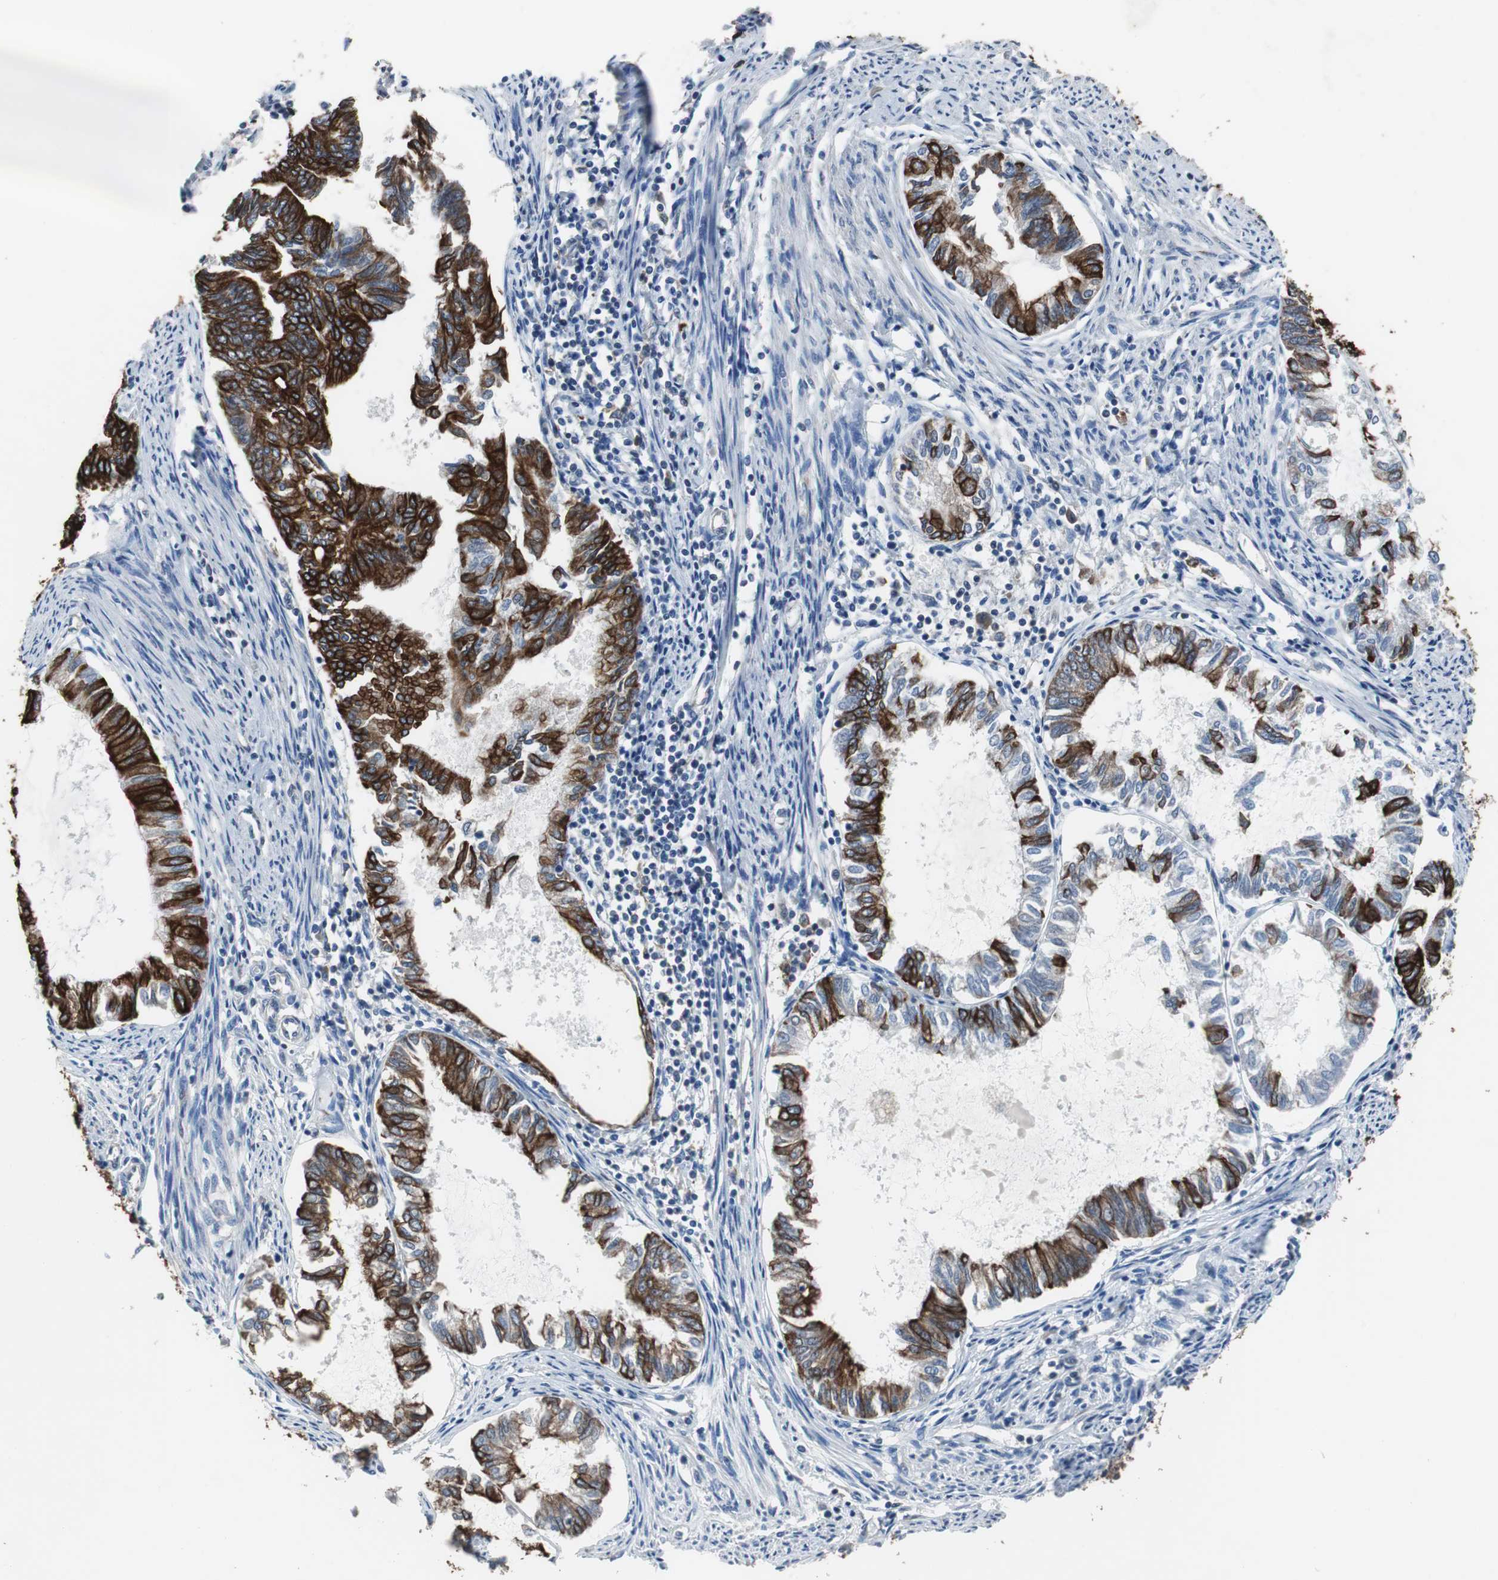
{"staining": {"intensity": "strong", "quantity": "25%-75%", "location": "cytoplasmic/membranous"}, "tissue": "endometrial cancer", "cell_type": "Tumor cells", "image_type": "cancer", "snomed": [{"axis": "morphology", "description": "Adenocarcinoma, NOS"}, {"axis": "topography", "description": "Endometrium"}], "caption": "This micrograph reveals endometrial cancer (adenocarcinoma) stained with immunohistochemistry to label a protein in brown. The cytoplasmic/membranous of tumor cells show strong positivity for the protein. Nuclei are counter-stained blue.", "gene": "USP10", "patient": {"sex": "female", "age": 86}}